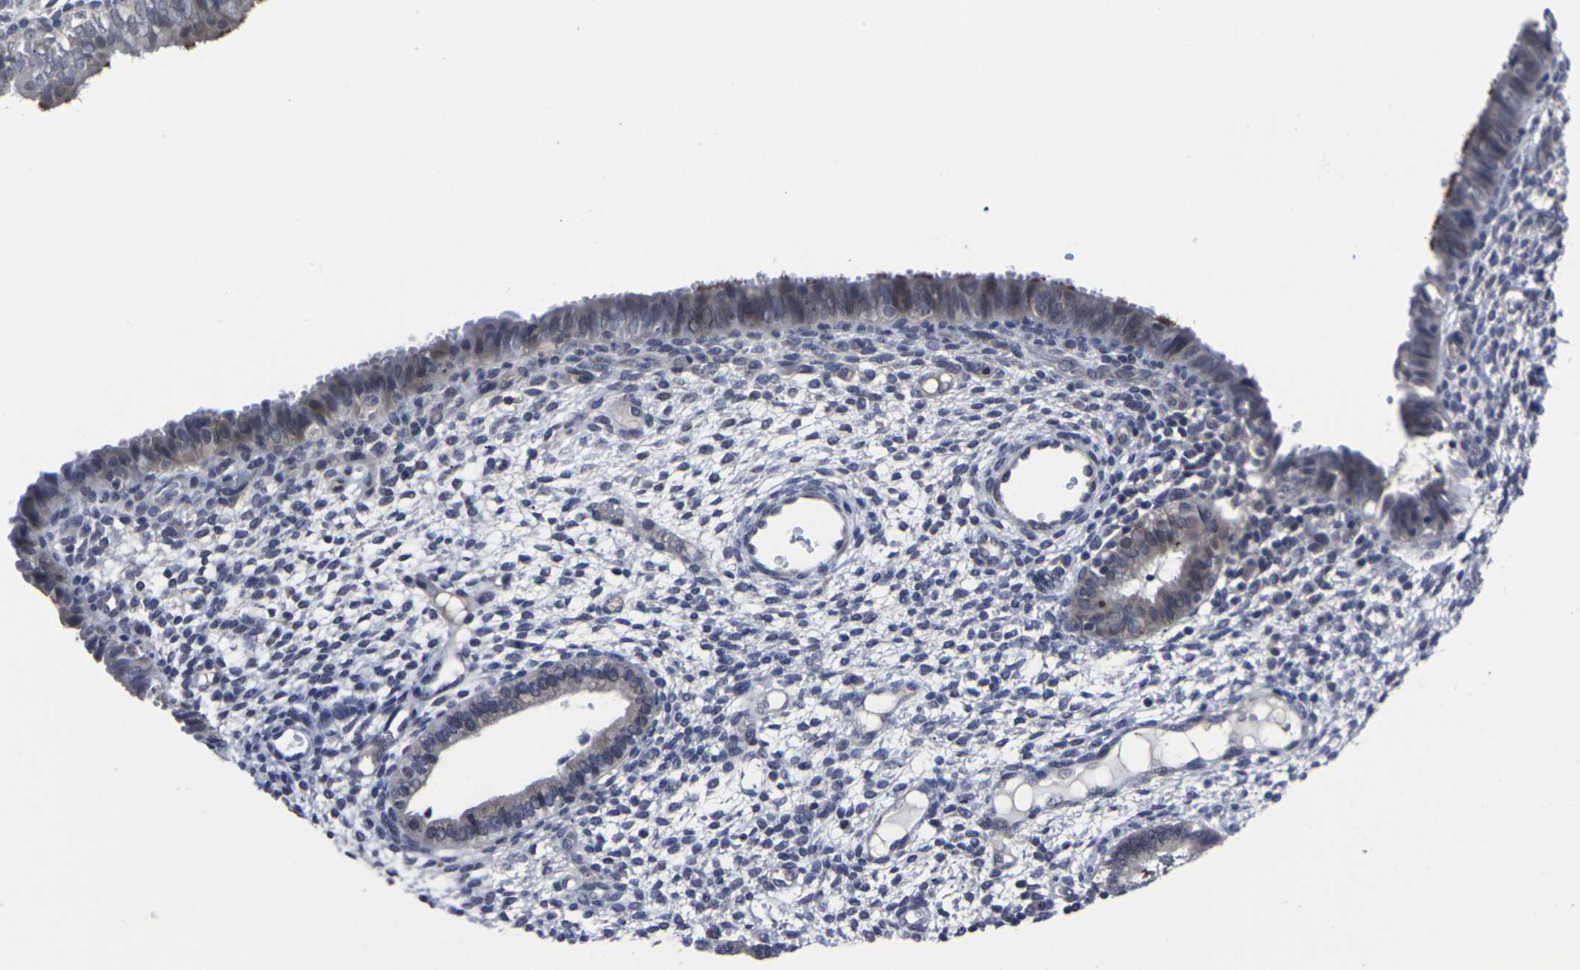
{"staining": {"intensity": "negative", "quantity": "none", "location": "none"}, "tissue": "endometrium", "cell_type": "Cells in endometrial stroma", "image_type": "normal", "snomed": [{"axis": "morphology", "description": "Normal tissue, NOS"}, {"axis": "topography", "description": "Endometrium"}], "caption": "An immunohistochemistry (IHC) histopathology image of normal endometrium is shown. There is no staining in cells in endometrial stroma of endometrium.", "gene": "MSANTD4", "patient": {"sex": "female", "age": 61}}